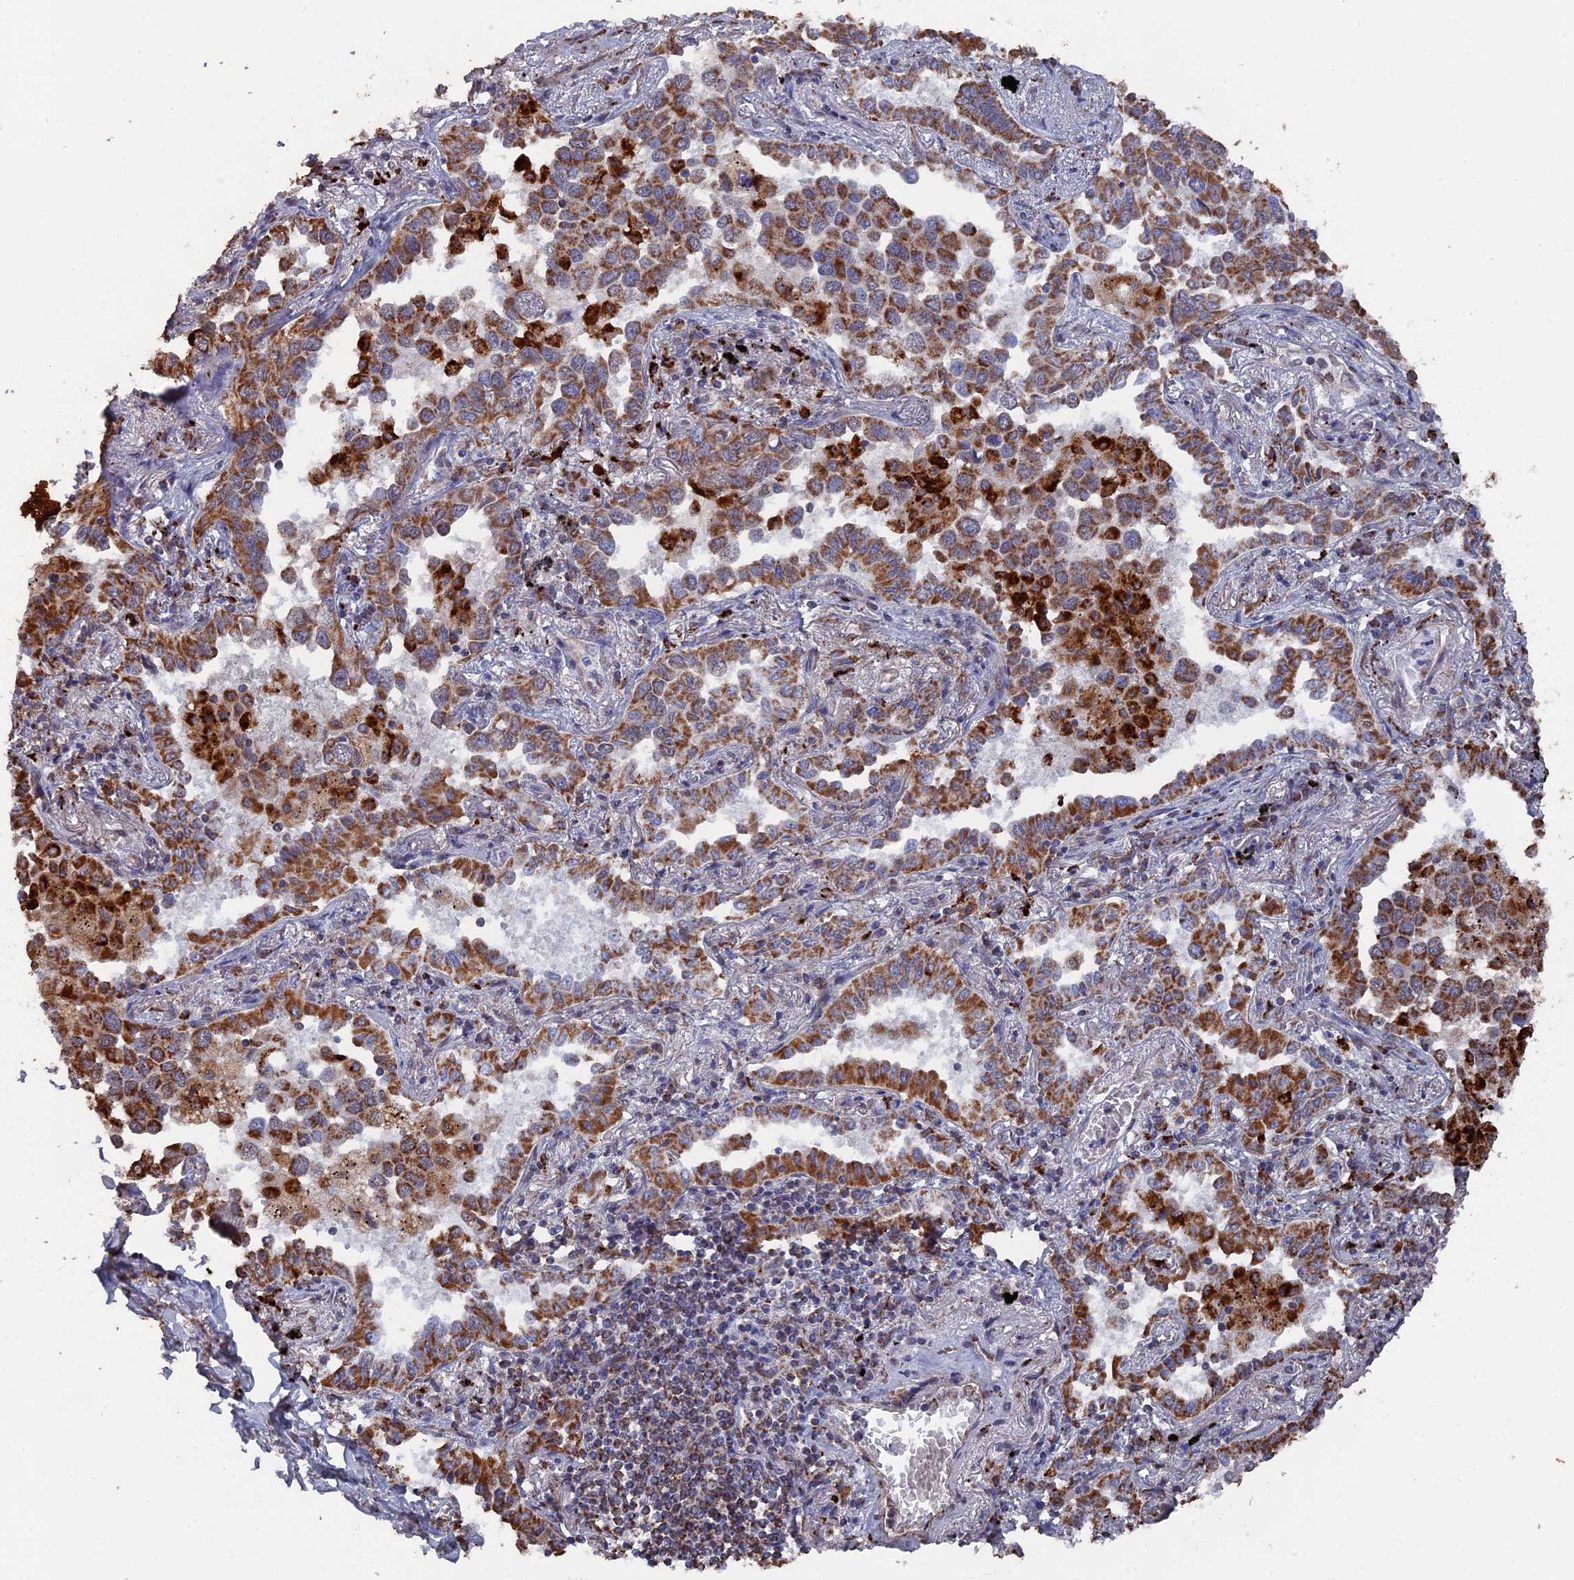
{"staining": {"intensity": "moderate", "quantity": ">75%", "location": "cytoplasmic/membranous"}, "tissue": "lung cancer", "cell_type": "Tumor cells", "image_type": "cancer", "snomed": [{"axis": "morphology", "description": "Adenocarcinoma, NOS"}, {"axis": "topography", "description": "Lung"}], "caption": "IHC (DAB (3,3'-diaminobenzidine)) staining of adenocarcinoma (lung) displays moderate cytoplasmic/membranous protein staining in approximately >75% of tumor cells.", "gene": "SMG9", "patient": {"sex": "male", "age": 67}}